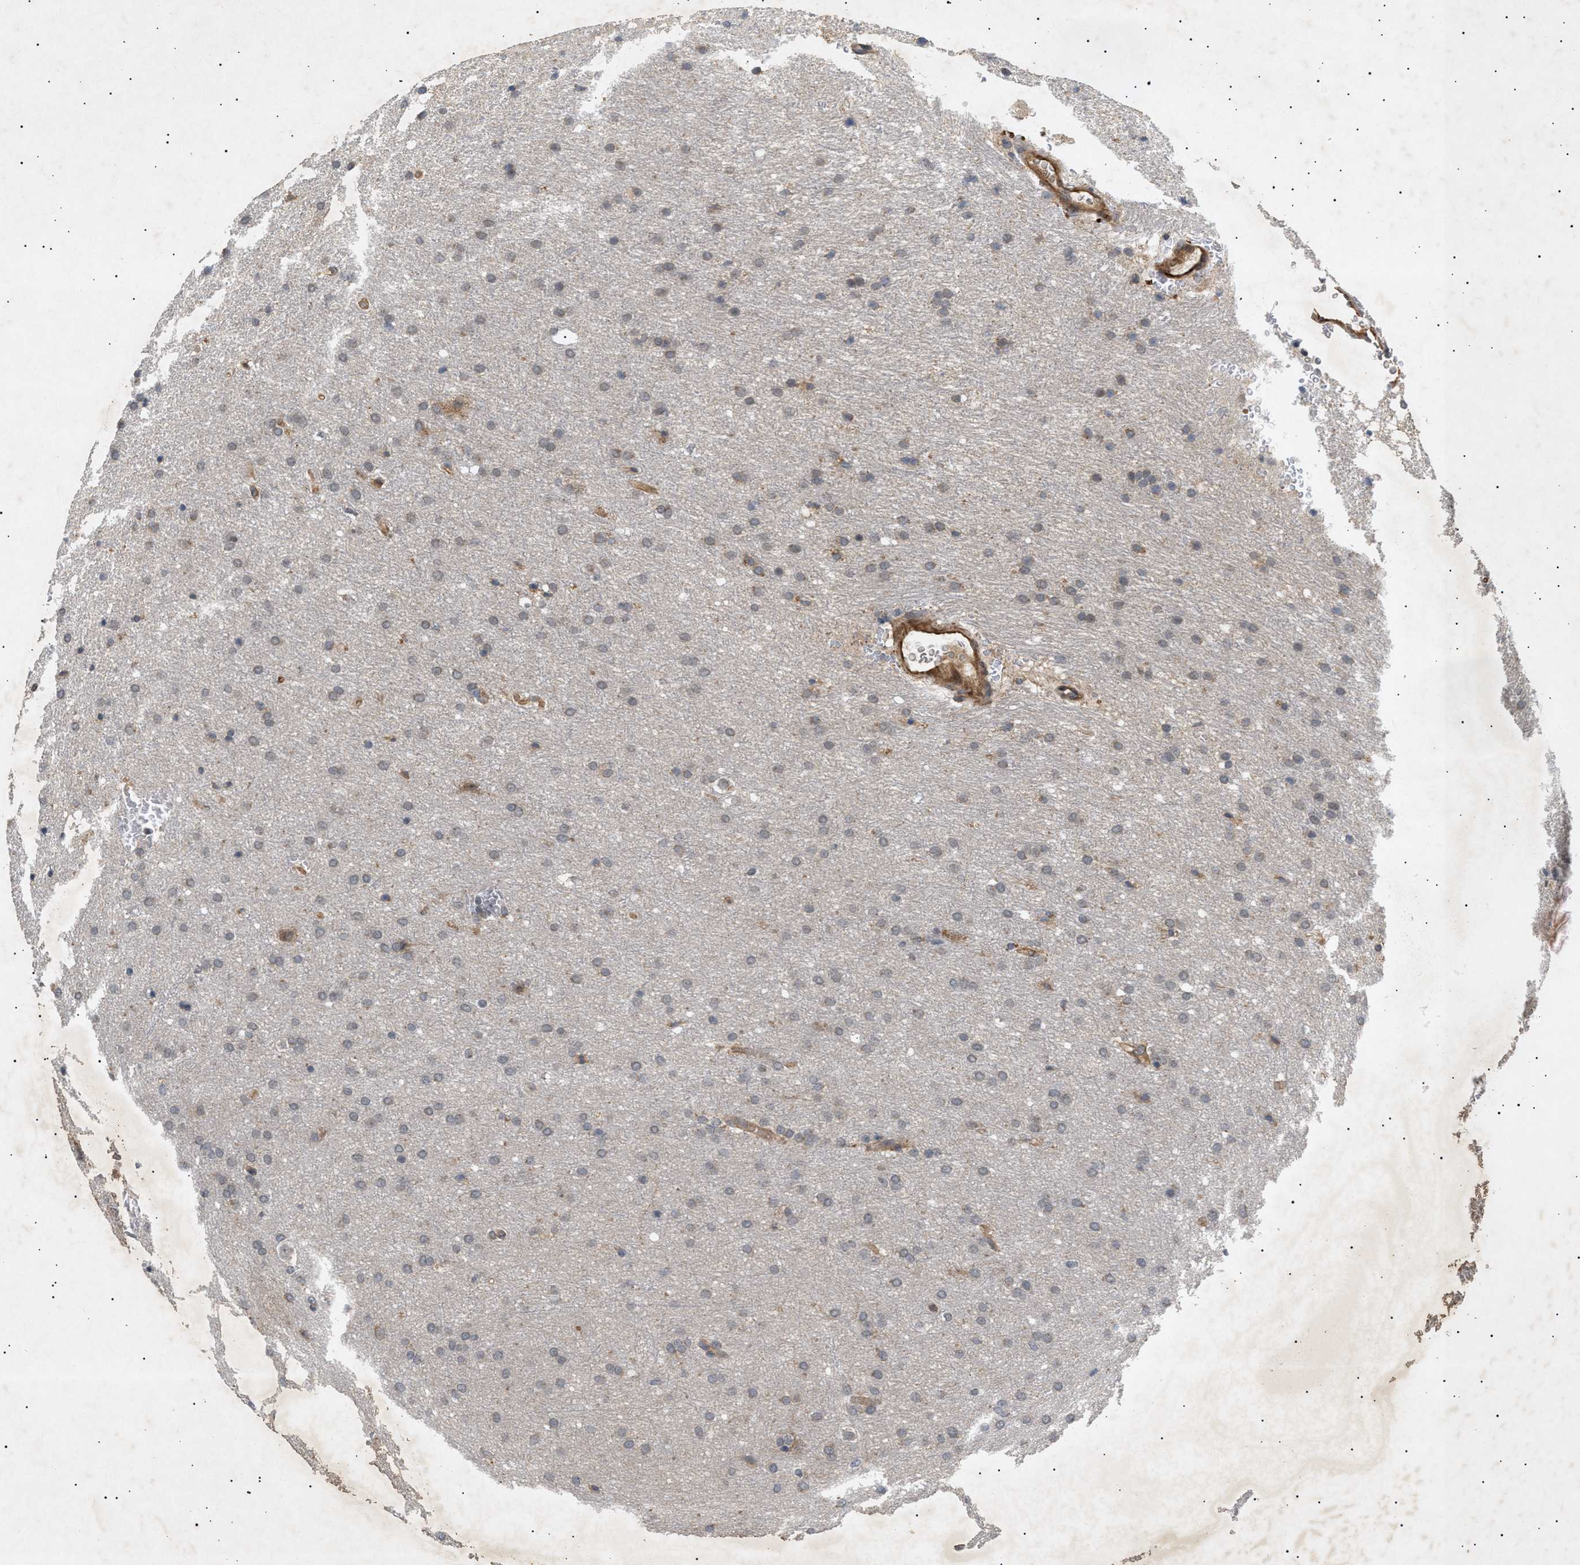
{"staining": {"intensity": "weak", "quantity": "25%-75%", "location": "cytoplasmic/membranous"}, "tissue": "glioma", "cell_type": "Tumor cells", "image_type": "cancer", "snomed": [{"axis": "morphology", "description": "Glioma, malignant, Low grade"}, {"axis": "topography", "description": "Brain"}], "caption": "About 25%-75% of tumor cells in malignant glioma (low-grade) exhibit weak cytoplasmic/membranous protein positivity as visualized by brown immunohistochemical staining.", "gene": "SIRT5", "patient": {"sex": "female", "age": 37}}